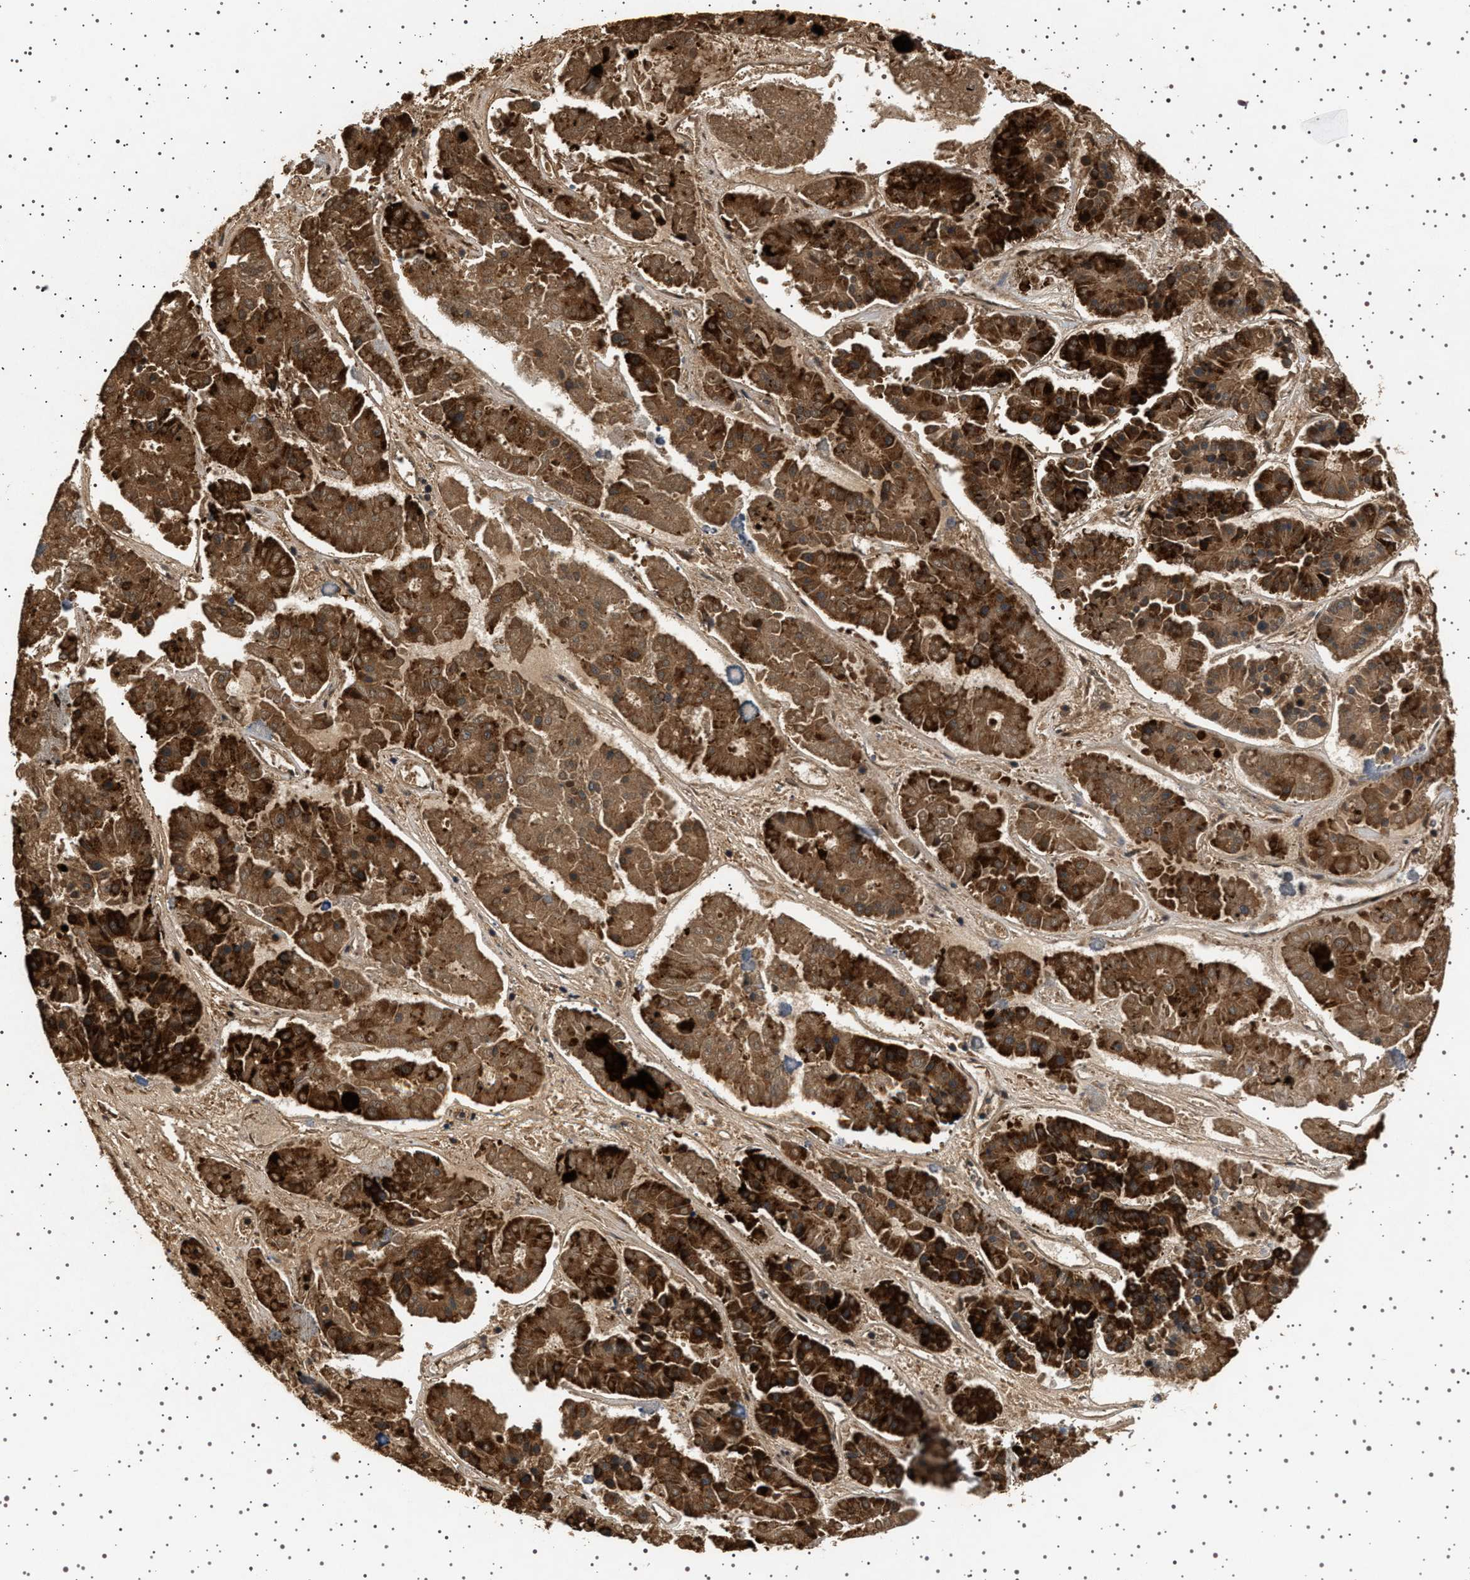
{"staining": {"intensity": "strong", "quantity": ">75%", "location": "cytoplasmic/membranous"}, "tissue": "pancreatic cancer", "cell_type": "Tumor cells", "image_type": "cancer", "snomed": [{"axis": "morphology", "description": "Adenocarcinoma, NOS"}, {"axis": "topography", "description": "Pancreas"}], "caption": "Adenocarcinoma (pancreatic) stained with immunohistochemistry (IHC) reveals strong cytoplasmic/membranous expression in about >75% of tumor cells. The protein is shown in brown color, while the nuclei are stained blue.", "gene": "GUCY1B1", "patient": {"sex": "male", "age": 50}}